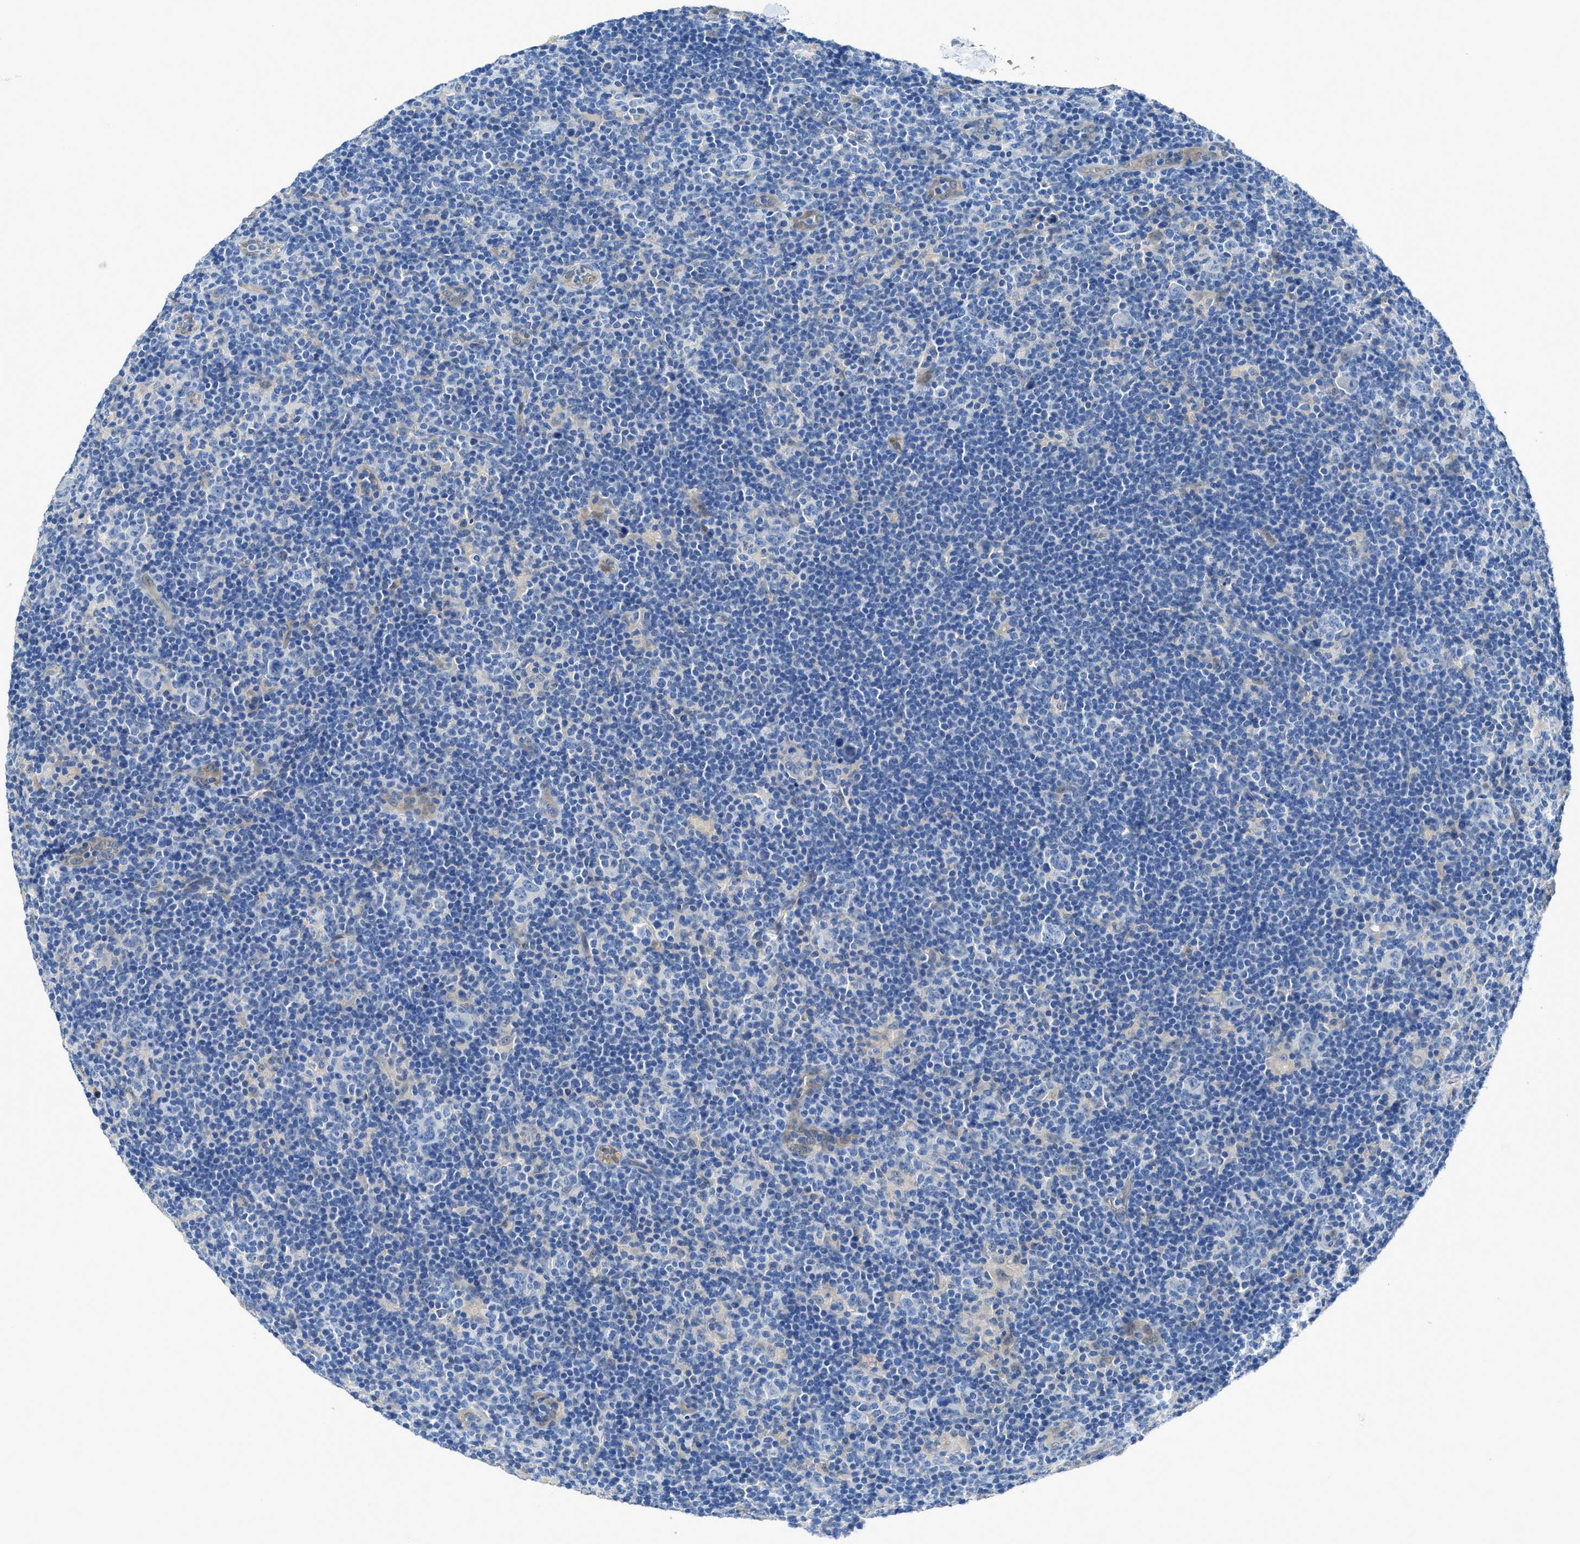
{"staining": {"intensity": "weak", "quantity": "<25%", "location": "cytoplasmic/membranous"}, "tissue": "lymphoma", "cell_type": "Tumor cells", "image_type": "cancer", "snomed": [{"axis": "morphology", "description": "Hodgkin's disease, NOS"}, {"axis": "topography", "description": "Lymph node"}], "caption": "DAB (3,3'-diaminobenzidine) immunohistochemical staining of human Hodgkin's disease reveals no significant positivity in tumor cells. (DAB (3,3'-diaminobenzidine) immunohistochemistry (IHC) visualized using brightfield microscopy, high magnification).", "gene": "PTGFRN", "patient": {"sex": "female", "age": 57}}